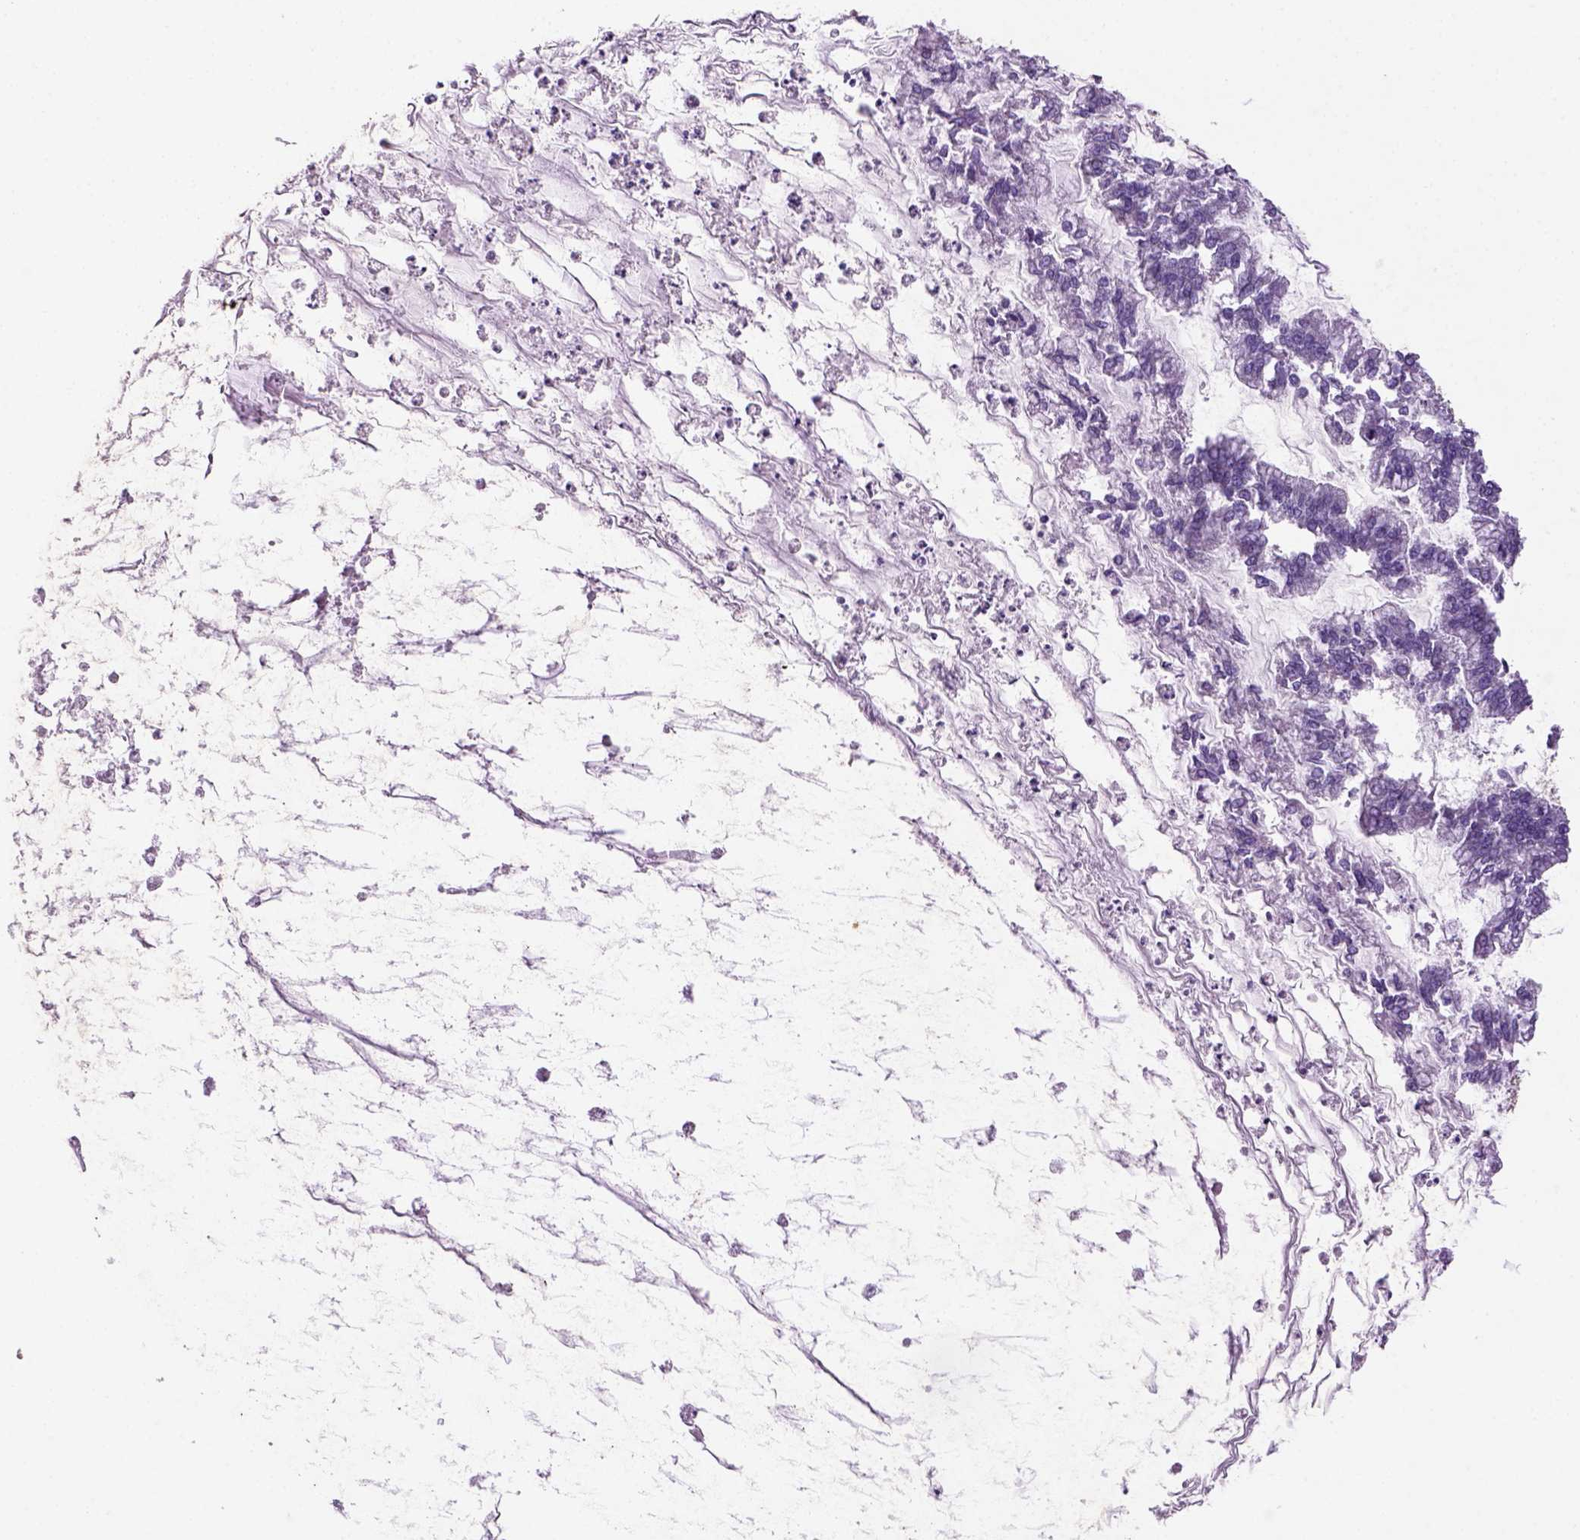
{"staining": {"intensity": "negative", "quantity": "none", "location": "none"}, "tissue": "ovarian cancer", "cell_type": "Tumor cells", "image_type": "cancer", "snomed": [{"axis": "morphology", "description": "Cystadenocarcinoma, mucinous, NOS"}, {"axis": "topography", "description": "Ovary"}], "caption": "This is a image of IHC staining of ovarian mucinous cystadenocarcinoma, which shows no expression in tumor cells.", "gene": "NLGN2", "patient": {"sex": "female", "age": 67}}